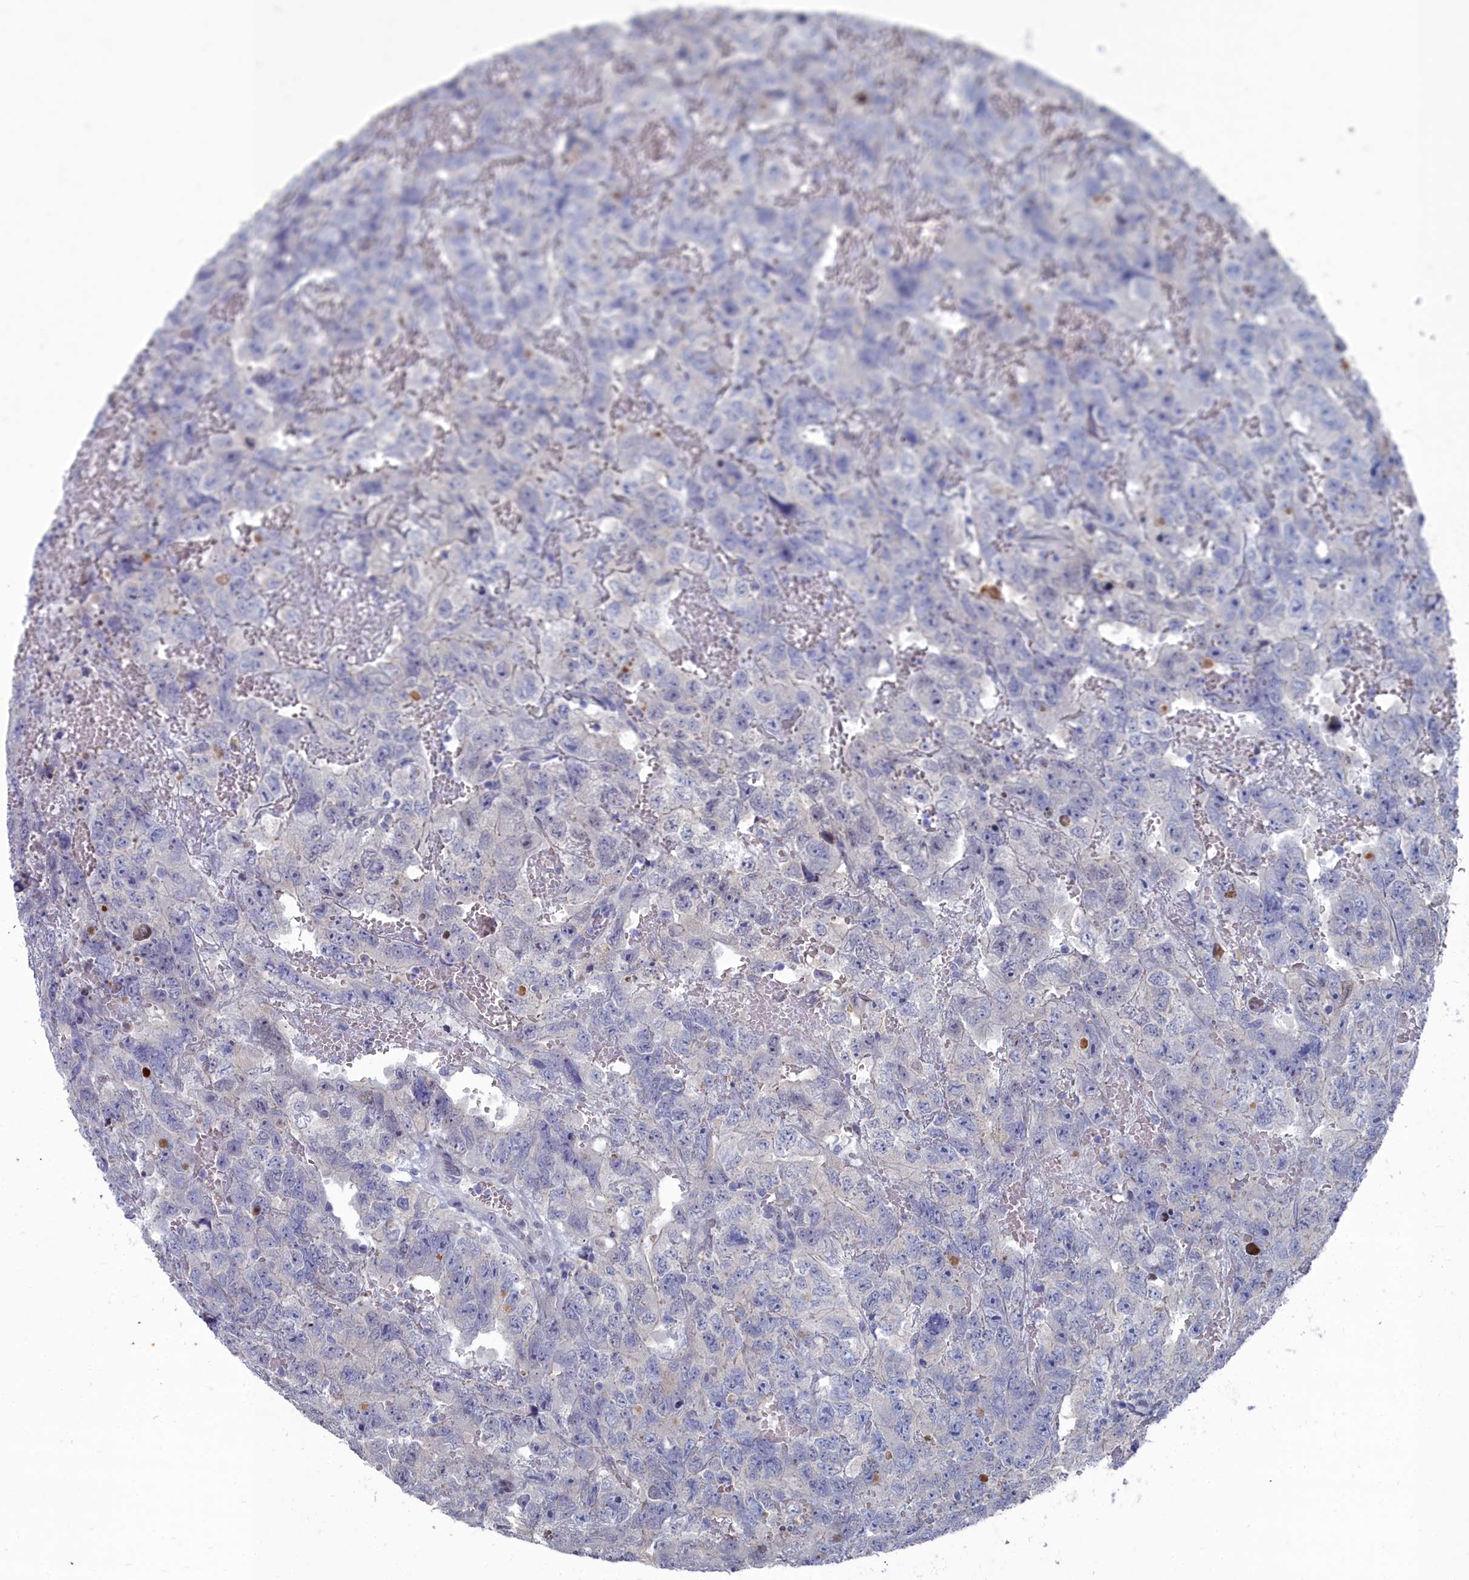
{"staining": {"intensity": "negative", "quantity": "none", "location": "none"}, "tissue": "testis cancer", "cell_type": "Tumor cells", "image_type": "cancer", "snomed": [{"axis": "morphology", "description": "Carcinoma, Embryonal, NOS"}, {"axis": "topography", "description": "Testis"}], "caption": "Immunohistochemistry image of neoplastic tissue: human testis cancer (embryonal carcinoma) stained with DAB demonstrates no significant protein positivity in tumor cells.", "gene": "RPS27A", "patient": {"sex": "male", "age": 45}}